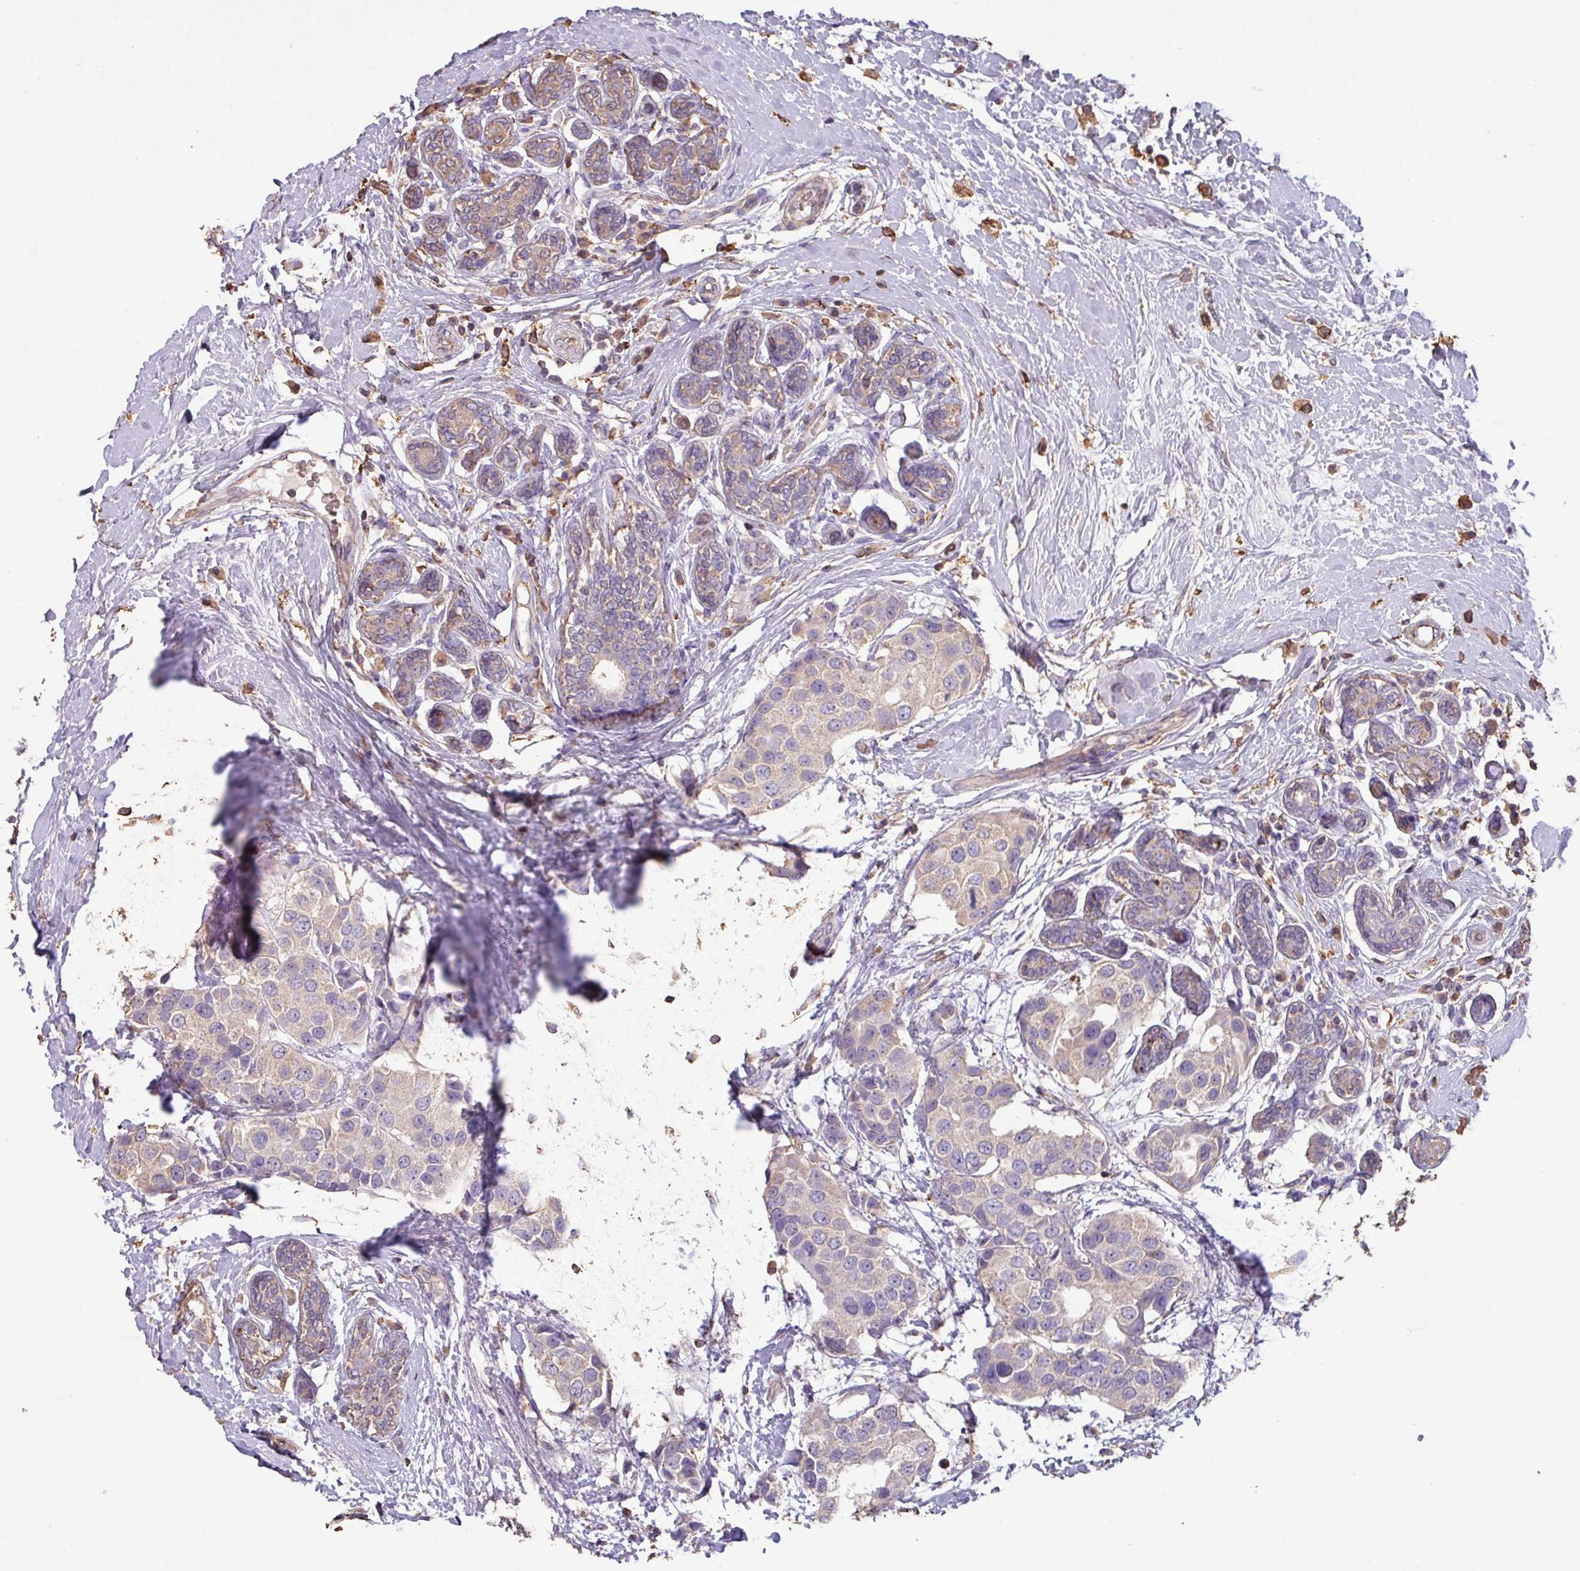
{"staining": {"intensity": "negative", "quantity": "none", "location": "none"}, "tissue": "breast cancer", "cell_type": "Tumor cells", "image_type": "cancer", "snomed": [{"axis": "morphology", "description": "Normal tissue, NOS"}, {"axis": "morphology", "description": "Duct carcinoma"}, {"axis": "topography", "description": "Breast"}], "caption": "The photomicrograph displays no significant positivity in tumor cells of breast cancer (infiltrating ductal carcinoma). (Brightfield microscopy of DAB immunohistochemistry (IHC) at high magnification).", "gene": "CAMK2B", "patient": {"sex": "female", "age": 39}}